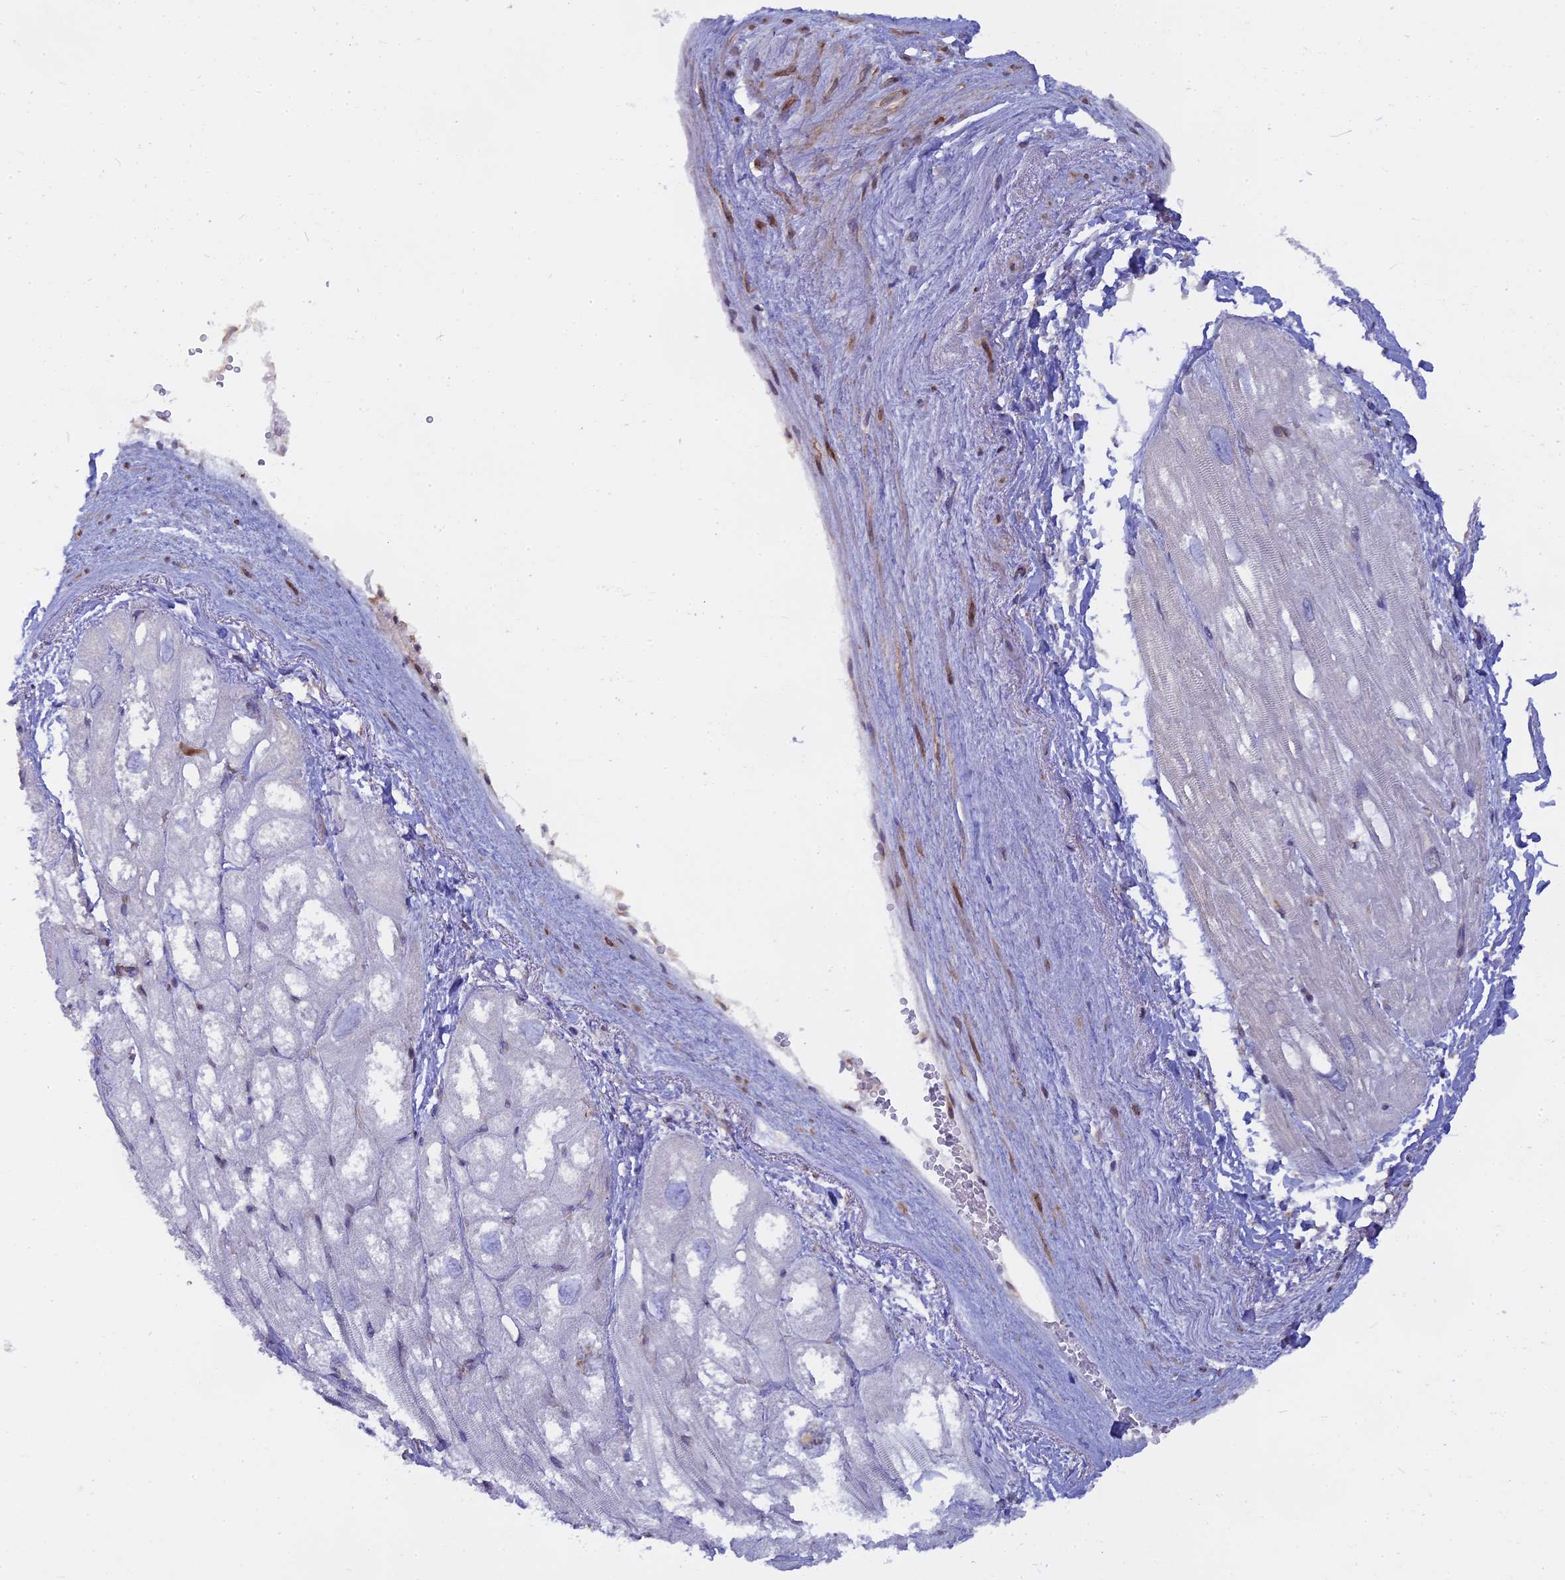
{"staining": {"intensity": "moderate", "quantity": "<25%", "location": "cytoplasmic/membranous"}, "tissue": "heart muscle", "cell_type": "Cardiomyocytes", "image_type": "normal", "snomed": [{"axis": "morphology", "description": "Normal tissue, NOS"}, {"axis": "topography", "description": "Heart"}], "caption": "Heart muscle stained for a protein reveals moderate cytoplasmic/membranous positivity in cardiomyocytes. (Stains: DAB in brown, nuclei in blue, Microscopy: brightfield microscopy at high magnification).", "gene": "TLCD1", "patient": {"sex": "male", "age": 50}}